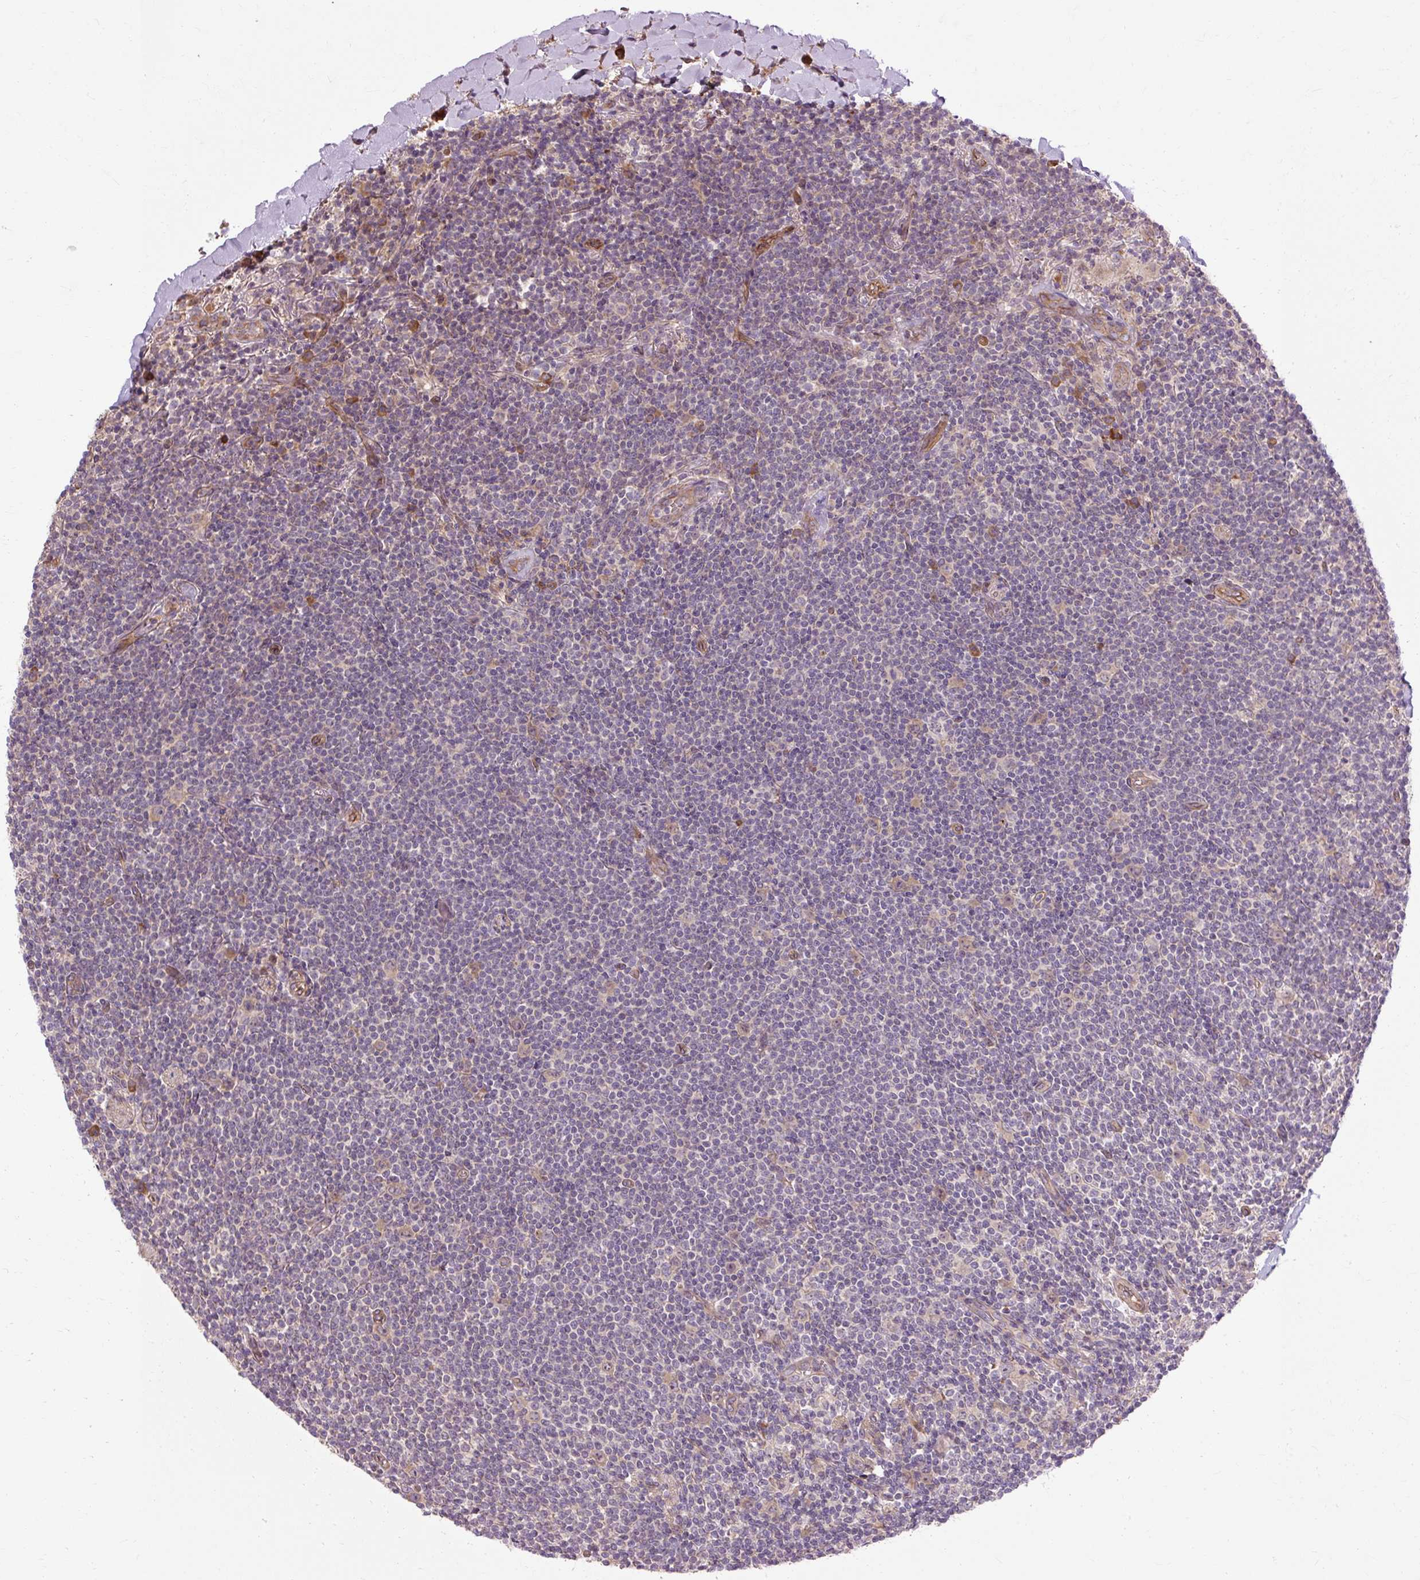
{"staining": {"intensity": "negative", "quantity": "none", "location": "none"}, "tissue": "lymphoma", "cell_type": "Tumor cells", "image_type": "cancer", "snomed": [{"axis": "morphology", "description": "Malignant lymphoma, non-Hodgkin's type, Low grade"}, {"axis": "topography", "description": "Lung"}], "caption": "Malignant lymphoma, non-Hodgkin's type (low-grade) was stained to show a protein in brown. There is no significant expression in tumor cells.", "gene": "FLRT1", "patient": {"sex": "female", "age": 71}}